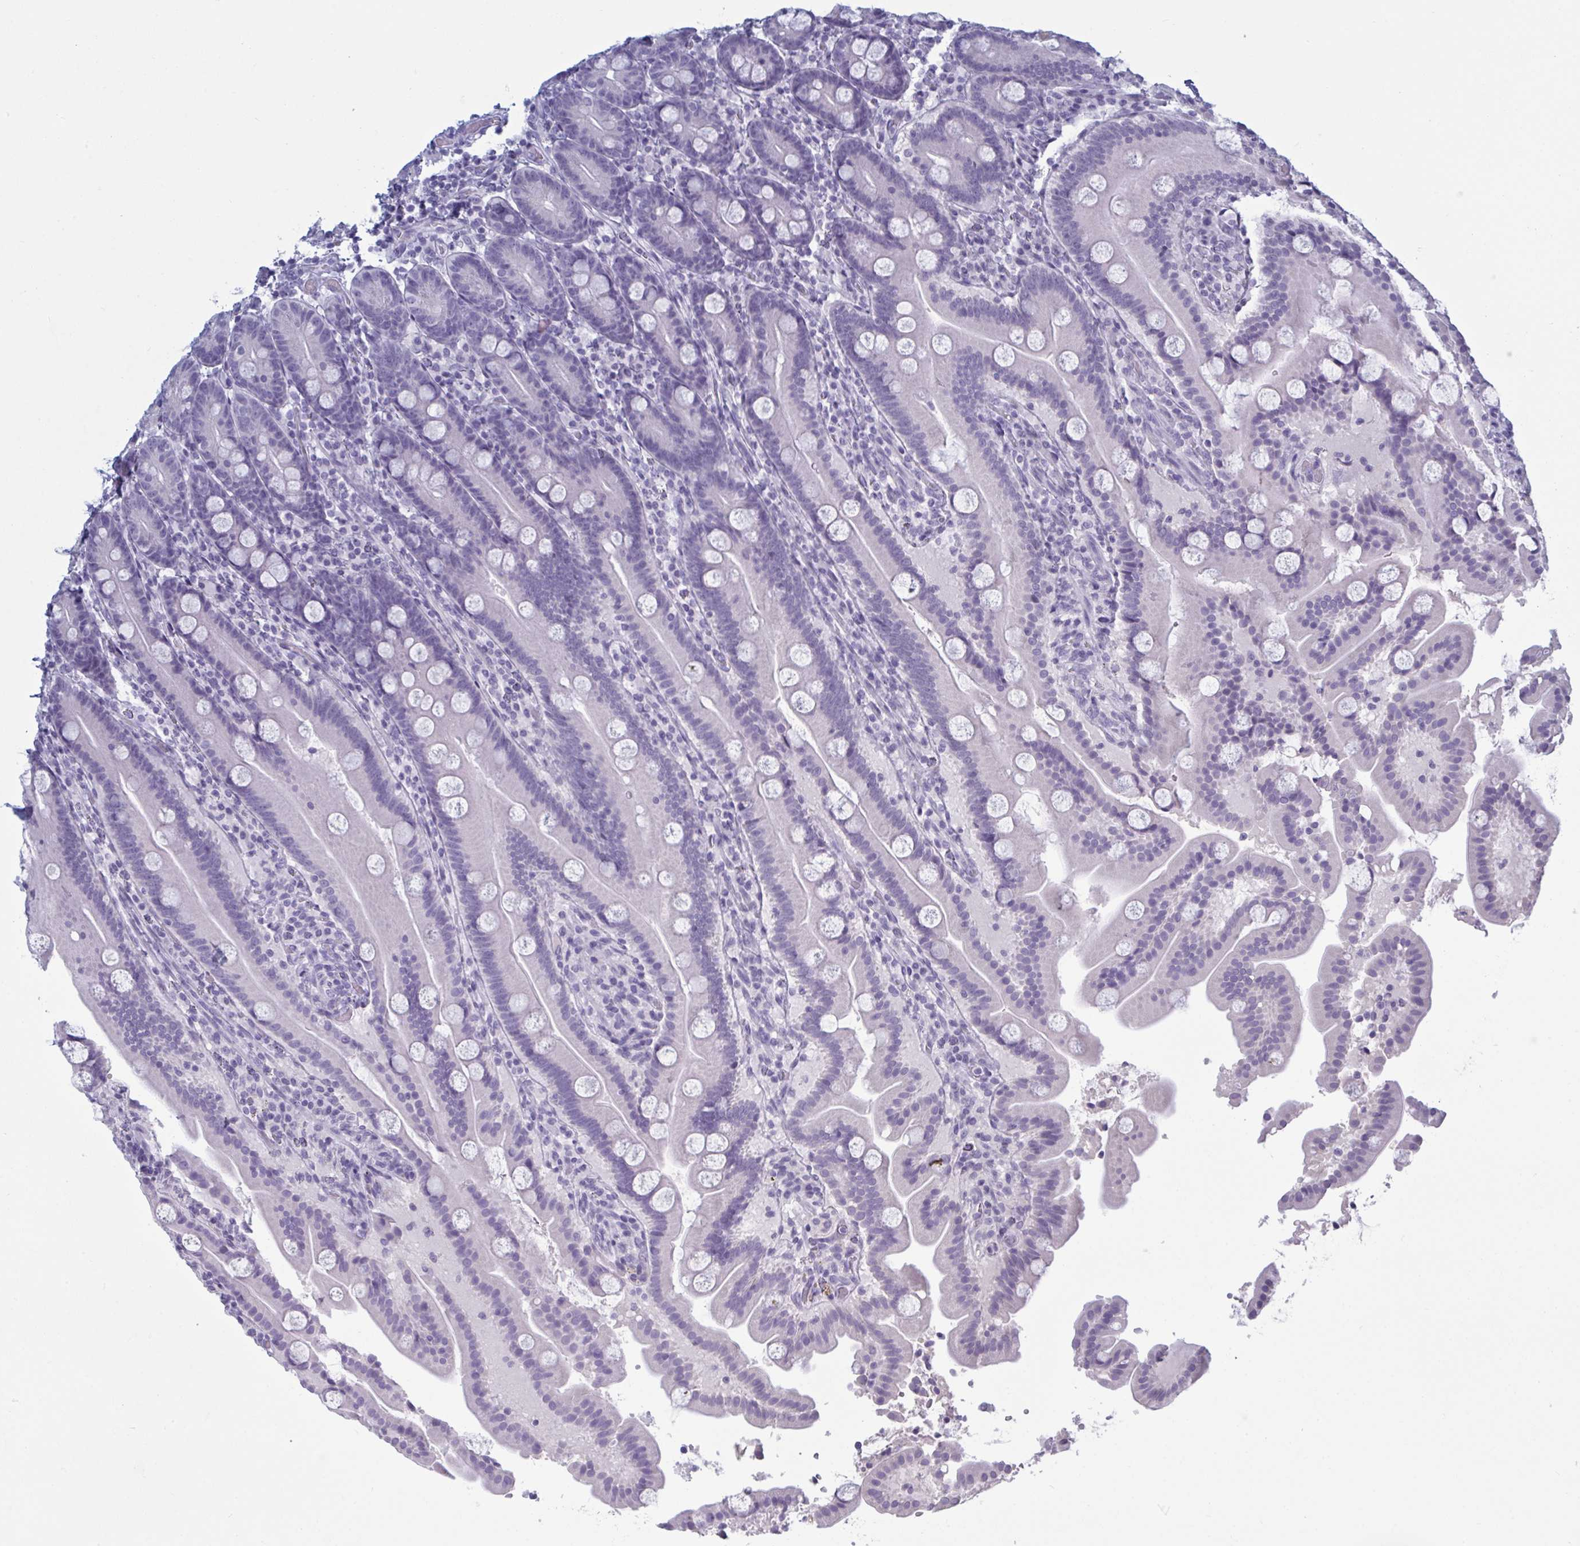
{"staining": {"intensity": "negative", "quantity": "none", "location": "none"}, "tissue": "duodenum", "cell_type": "Glandular cells", "image_type": "normal", "snomed": [{"axis": "morphology", "description": "Normal tissue, NOS"}, {"axis": "topography", "description": "Duodenum"}], "caption": "This is an immunohistochemistry image of unremarkable duodenum. There is no positivity in glandular cells.", "gene": "NDUFC2", "patient": {"sex": "male", "age": 55}}